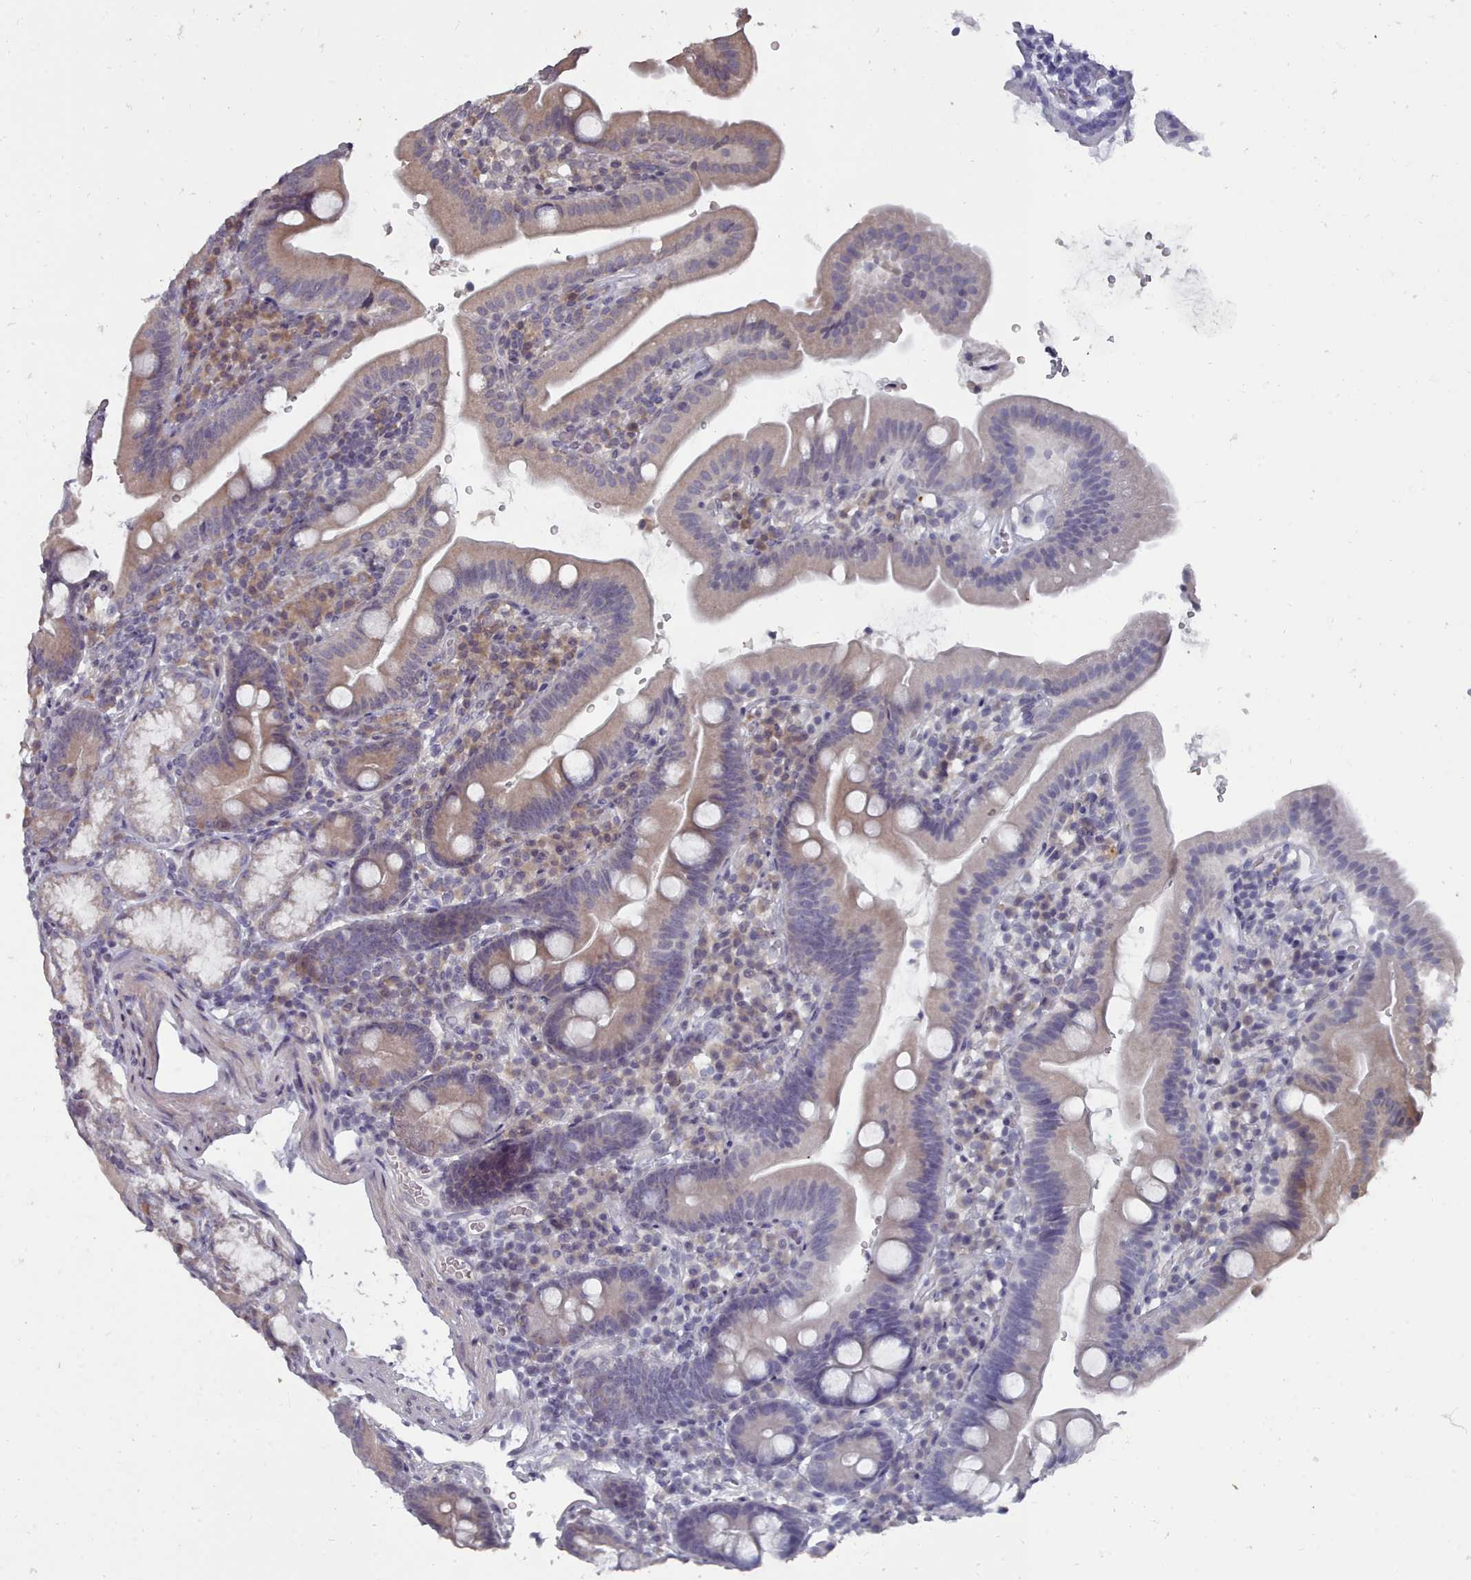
{"staining": {"intensity": "moderate", "quantity": "25%-75%", "location": "cytoplasmic/membranous"}, "tissue": "duodenum", "cell_type": "Glandular cells", "image_type": "normal", "snomed": [{"axis": "morphology", "description": "Normal tissue, NOS"}, {"axis": "topography", "description": "Duodenum"}], "caption": "Immunohistochemical staining of normal duodenum exhibits moderate cytoplasmic/membranous protein positivity in about 25%-75% of glandular cells.", "gene": "ACKR3", "patient": {"sex": "female", "age": 67}}